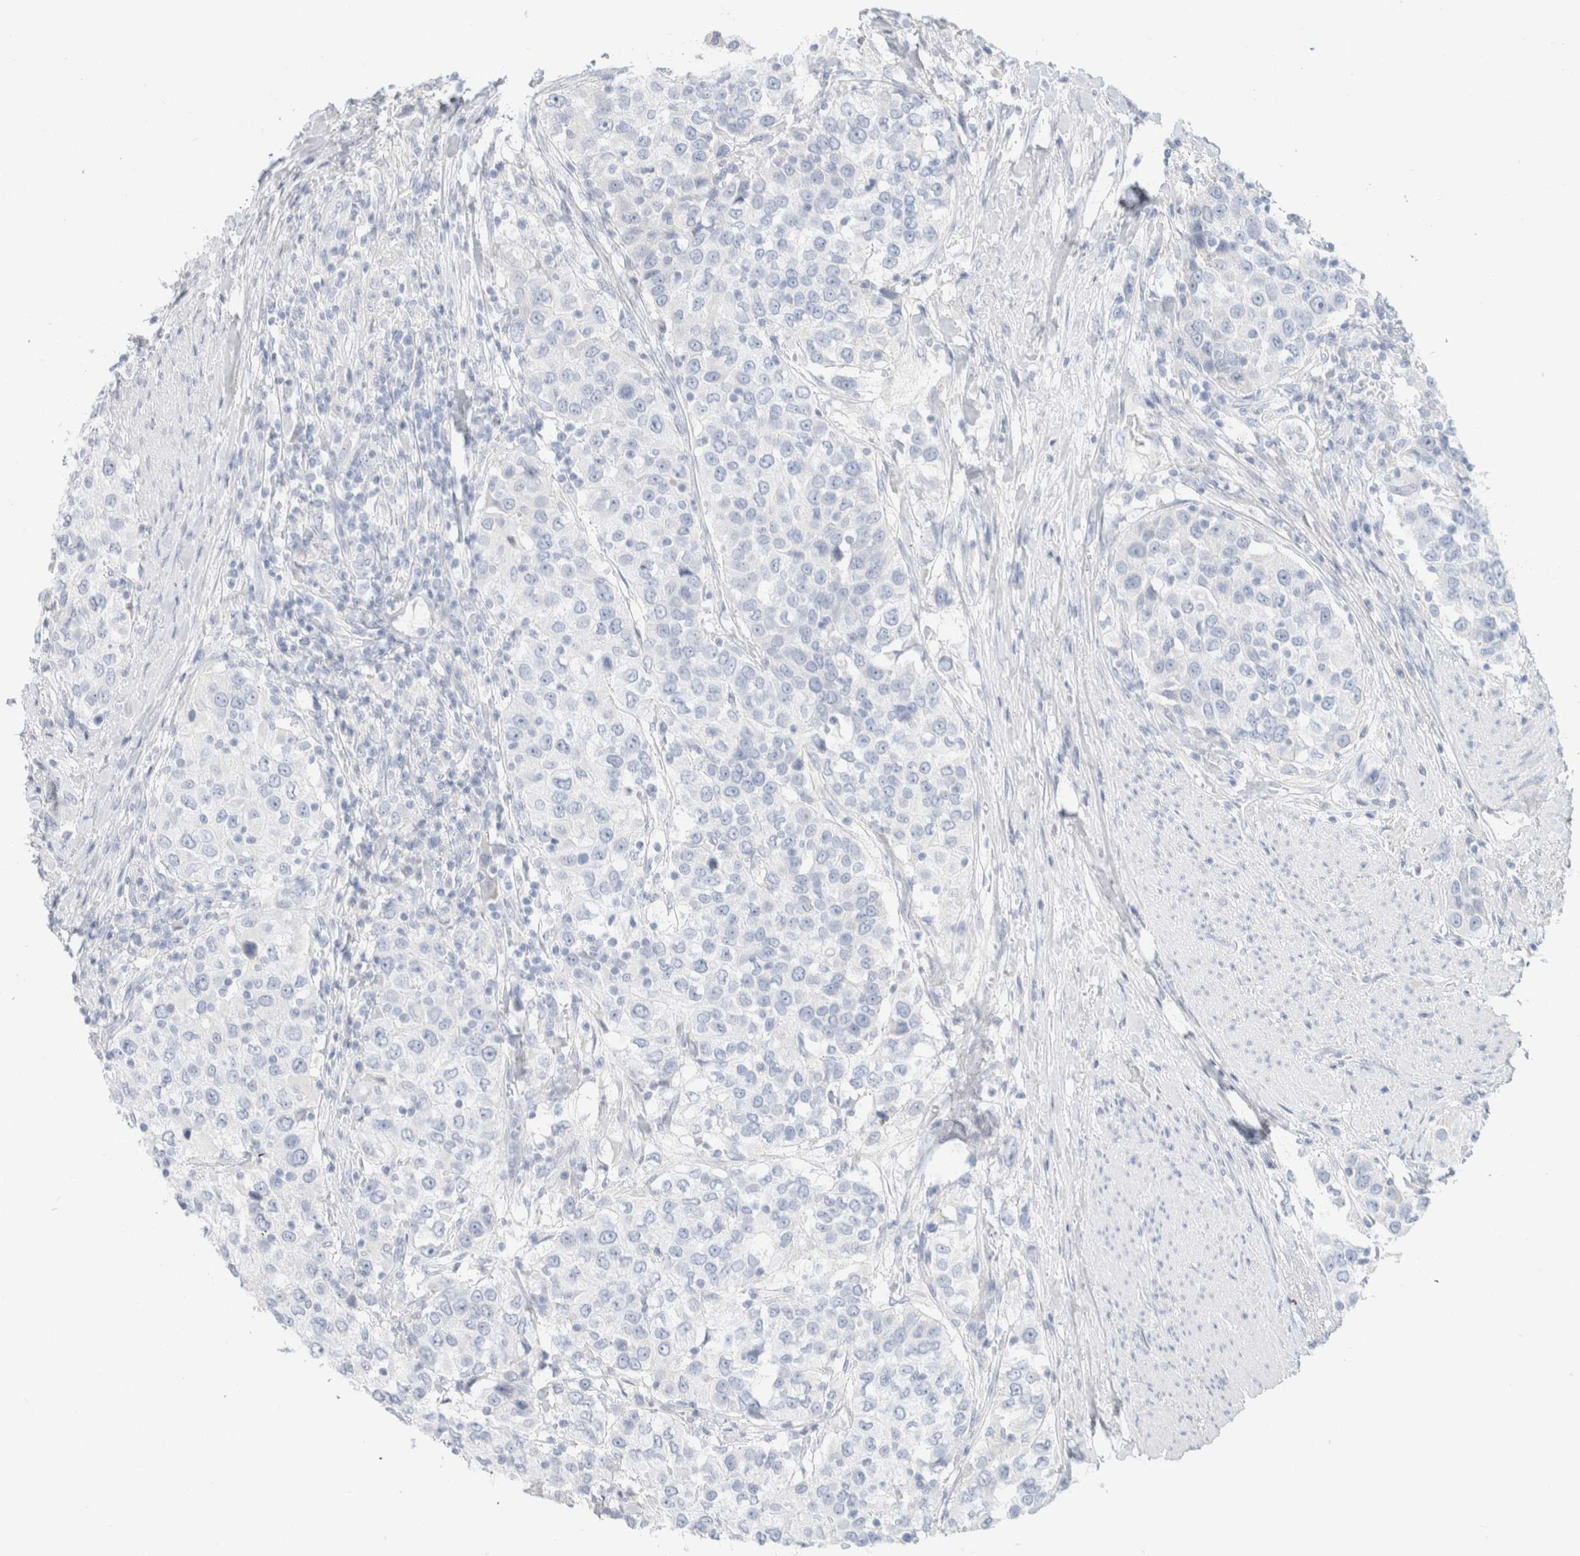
{"staining": {"intensity": "negative", "quantity": "none", "location": "none"}, "tissue": "urothelial cancer", "cell_type": "Tumor cells", "image_type": "cancer", "snomed": [{"axis": "morphology", "description": "Urothelial carcinoma, High grade"}, {"axis": "topography", "description": "Urinary bladder"}], "caption": "Human urothelial cancer stained for a protein using immunohistochemistry (IHC) shows no positivity in tumor cells.", "gene": "CPQ", "patient": {"sex": "female", "age": 80}}